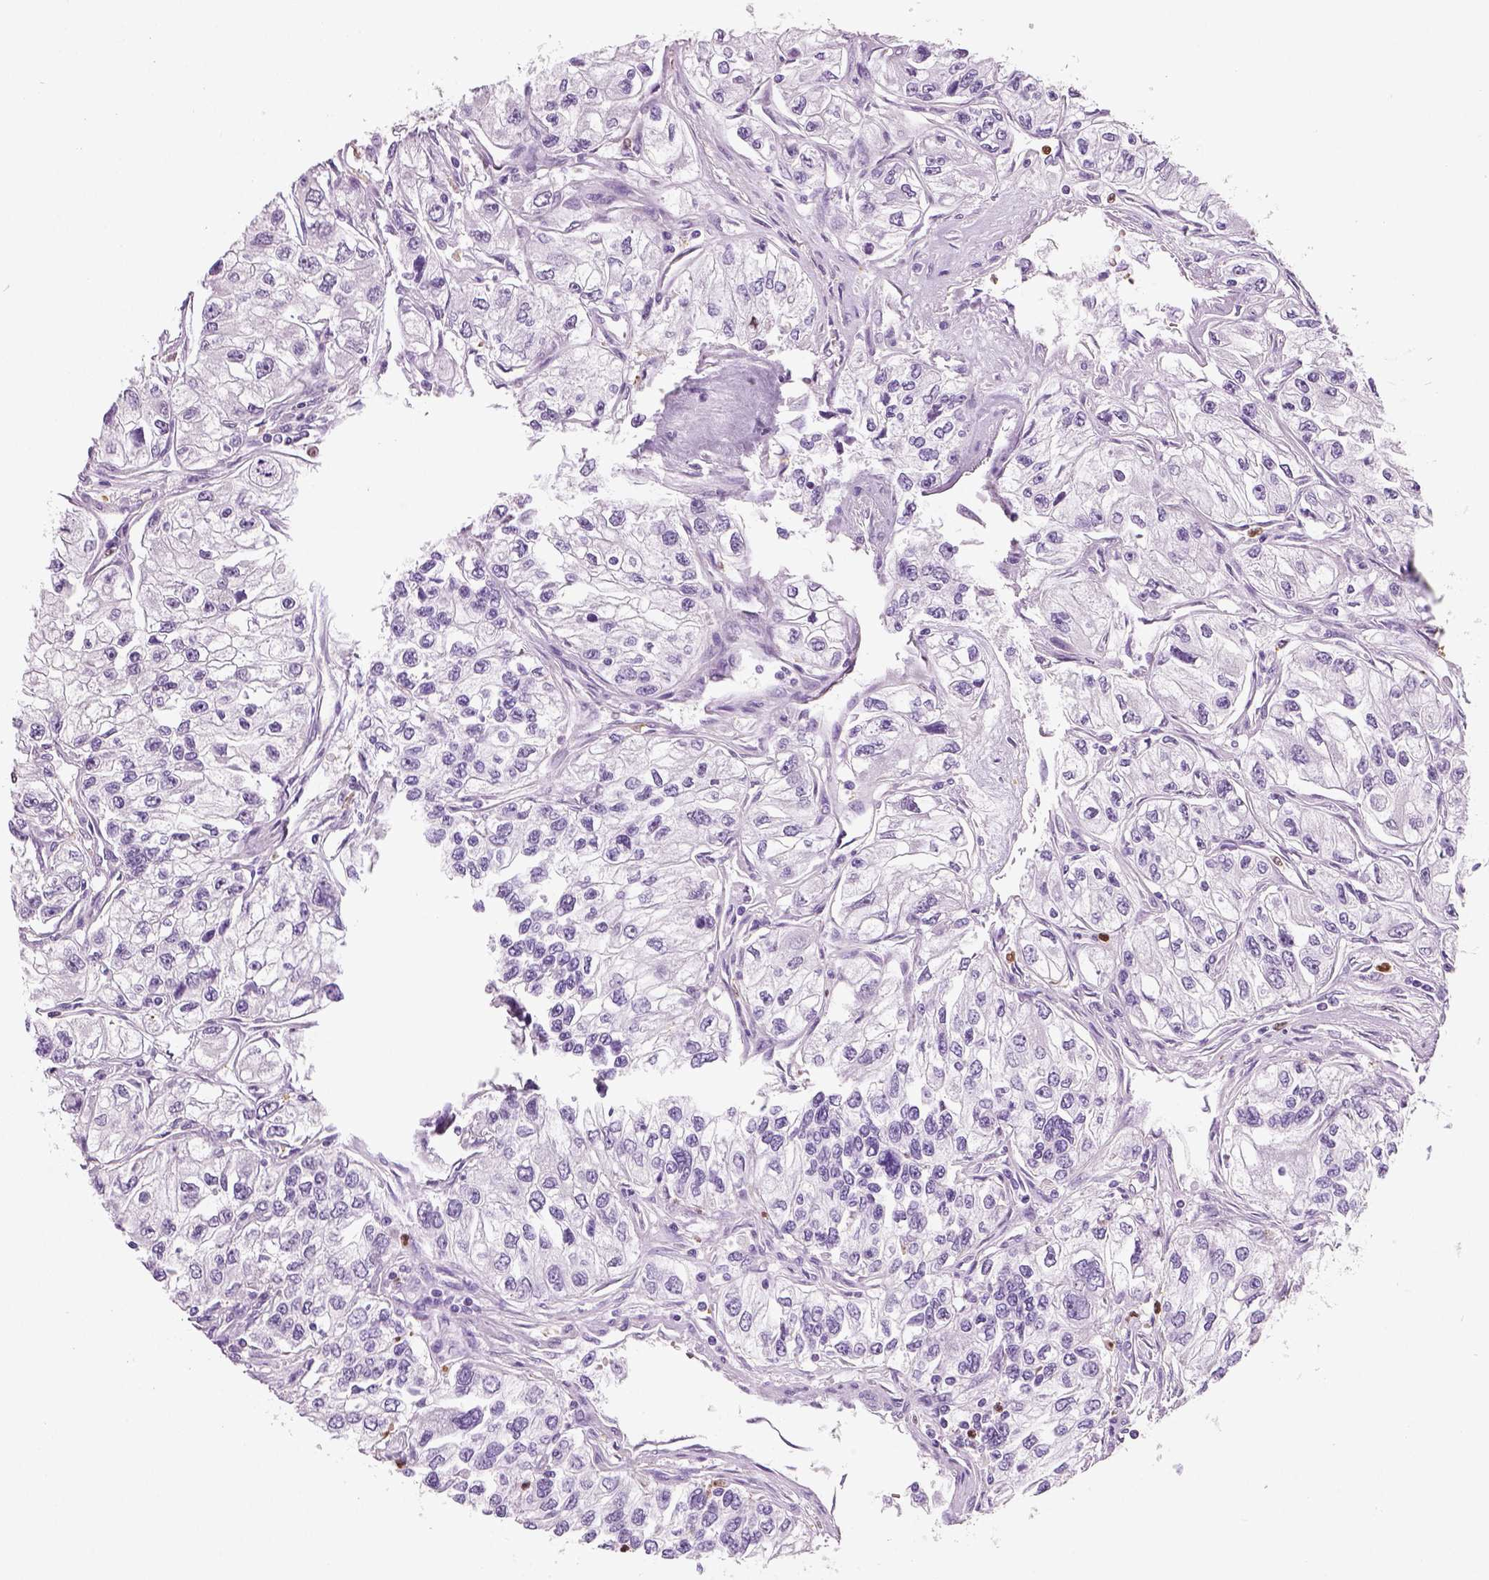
{"staining": {"intensity": "negative", "quantity": "none", "location": "none"}, "tissue": "renal cancer", "cell_type": "Tumor cells", "image_type": "cancer", "snomed": [{"axis": "morphology", "description": "Adenocarcinoma, NOS"}, {"axis": "topography", "description": "Kidney"}], "caption": "This is a photomicrograph of IHC staining of adenocarcinoma (renal), which shows no positivity in tumor cells.", "gene": "NECAB2", "patient": {"sex": "female", "age": 59}}